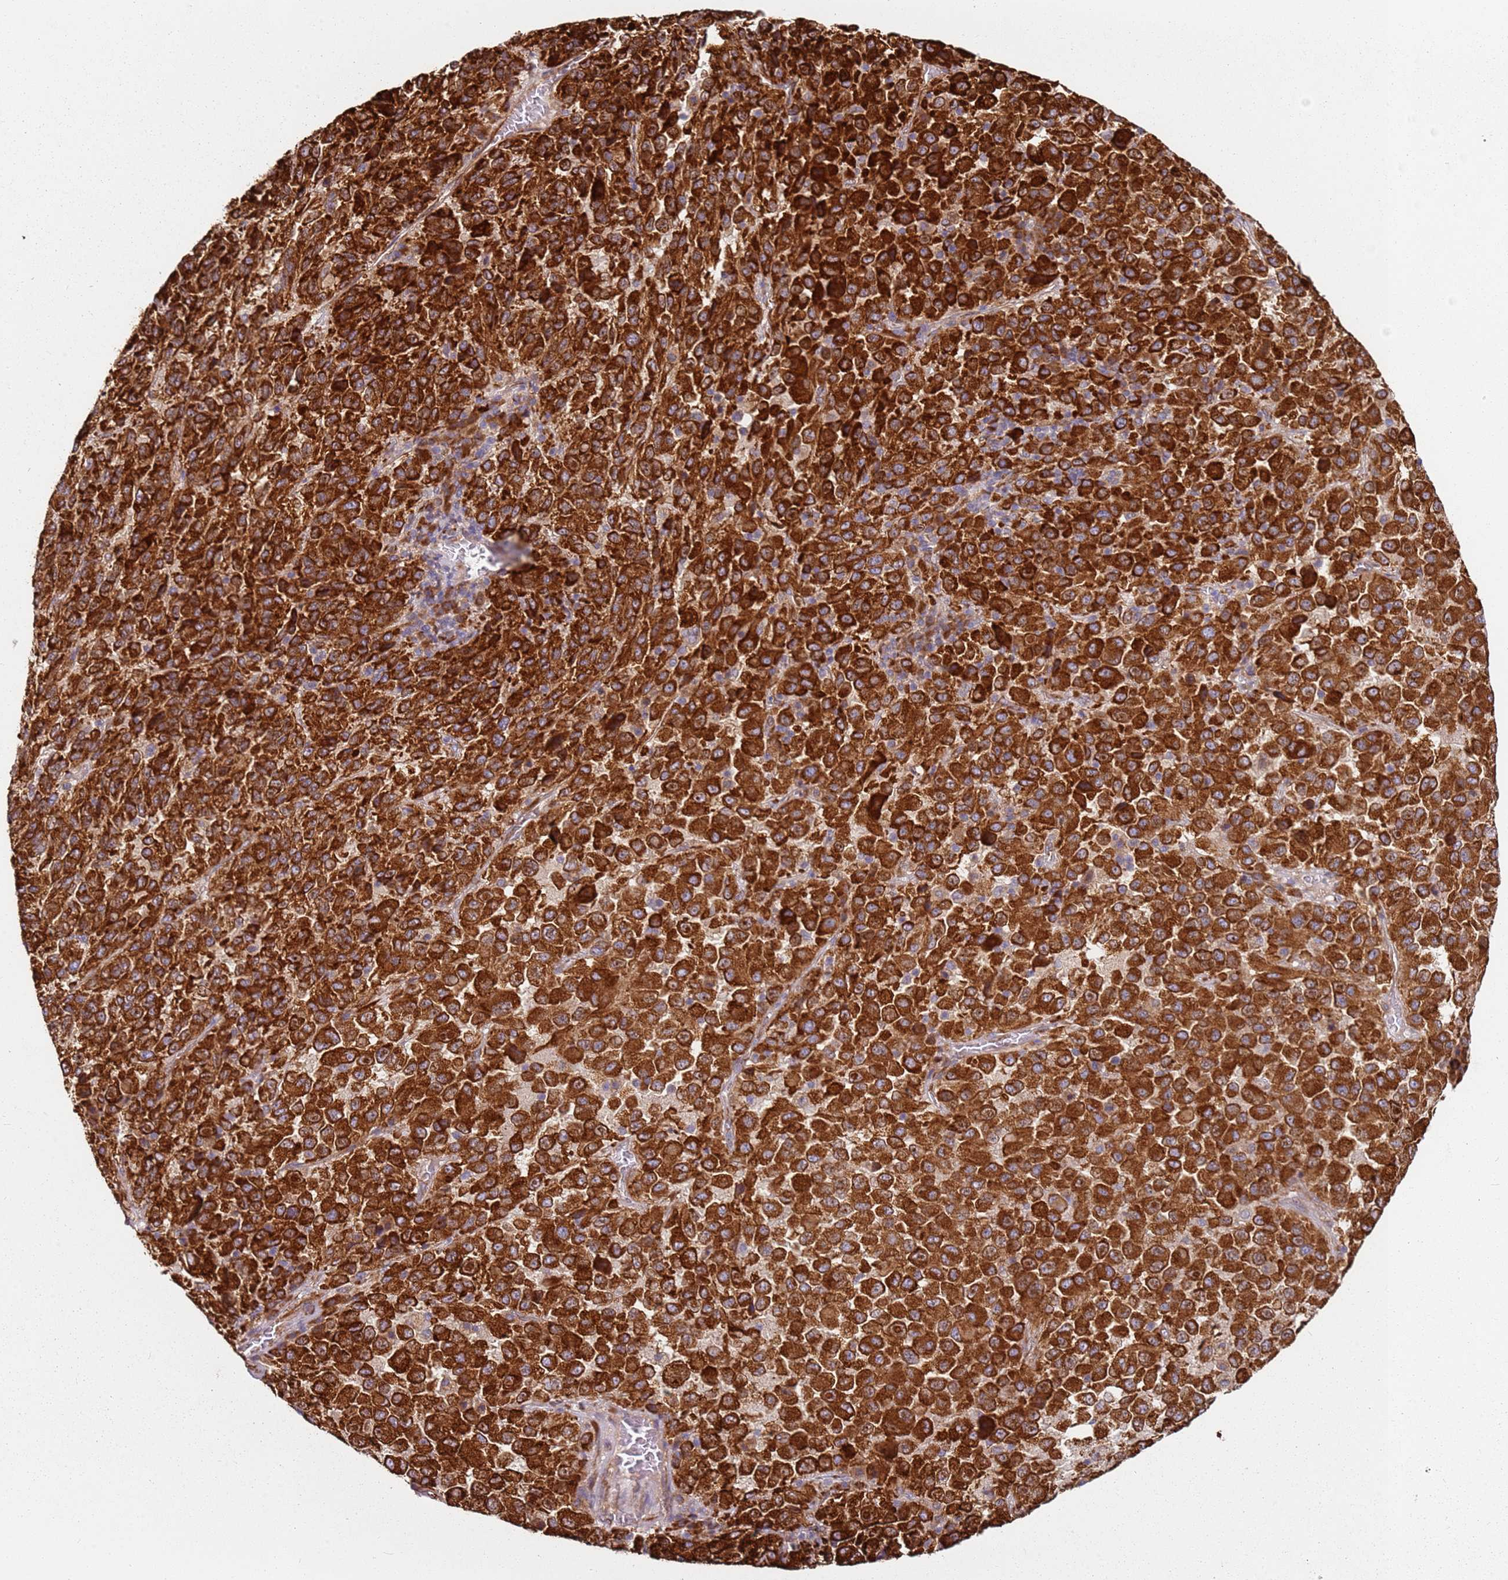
{"staining": {"intensity": "strong", "quantity": ">75%", "location": "cytoplasmic/membranous"}, "tissue": "melanoma", "cell_type": "Tumor cells", "image_type": "cancer", "snomed": [{"axis": "morphology", "description": "Malignant melanoma, Metastatic site"}, {"axis": "topography", "description": "Lung"}], "caption": "Malignant melanoma (metastatic site) tissue exhibits strong cytoplasmic/membranous expression in about >75% of tumor cells, visualized by immunohistochemistry. (Brightfield microscopy of DAB IHC at high magnification).", "gene": "ARFRP1", "patient": {"sex": "male", "age": 64}}